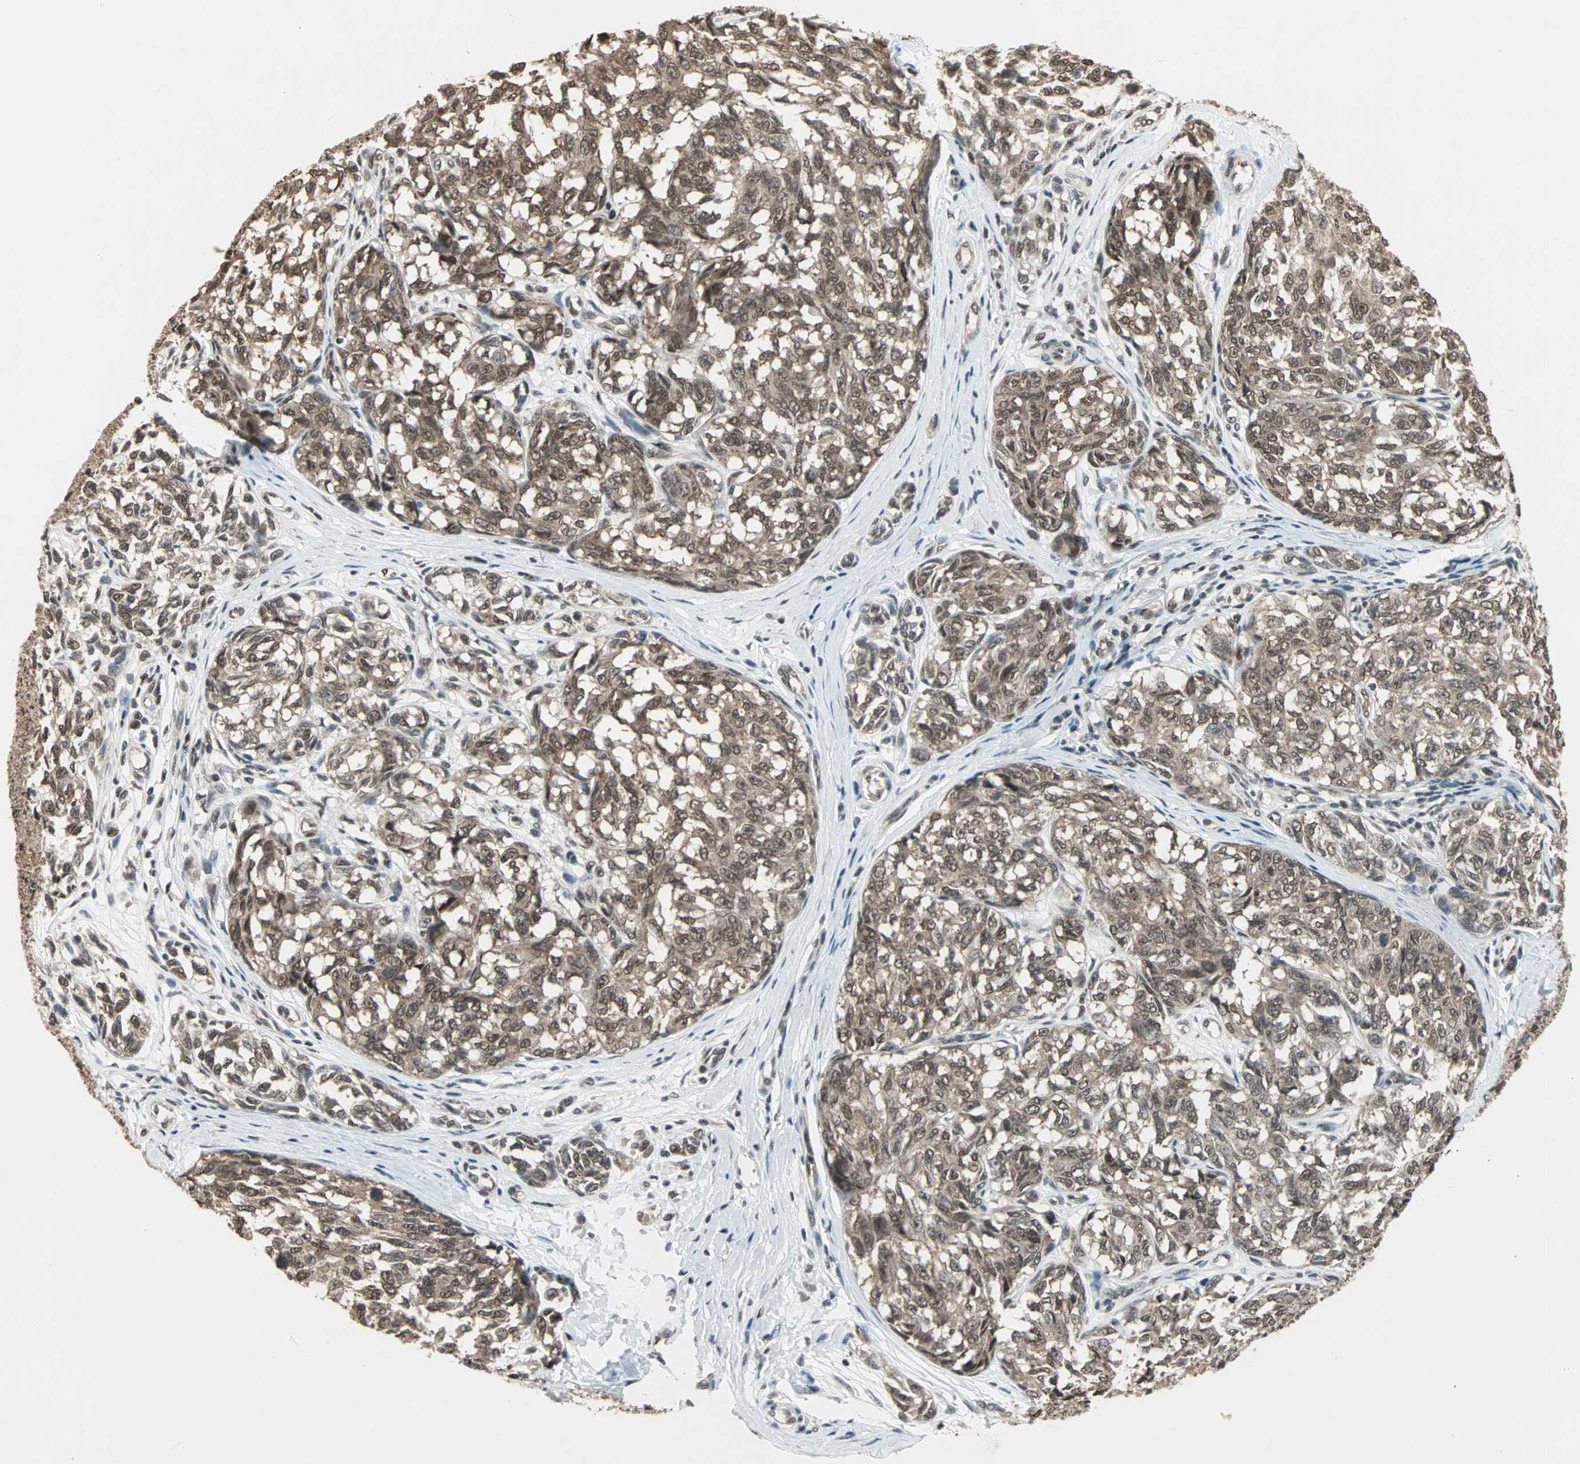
{"staining": {"intensity": "moderate", "quantity": ">75%", "location": "cytoplasmic/membranous,nuclear"}, "tissue": "melanoma", "cell_type": "Tumor cells", "image_type": "cancer", "snomed": [{"axis": "morphology", "description": "Malignant melanoma, NOS"}, {"axis": "topography", "description": "Skin"}], "caption": "Human malignant melanoma stained for a protein (brown) reveals moderate cytoplasmic/membranous and nuclear positive expression in approximately >75% of tumor cells.", "gene": "DAZAP1", "patient": {"sex": "female", "age": 64}}